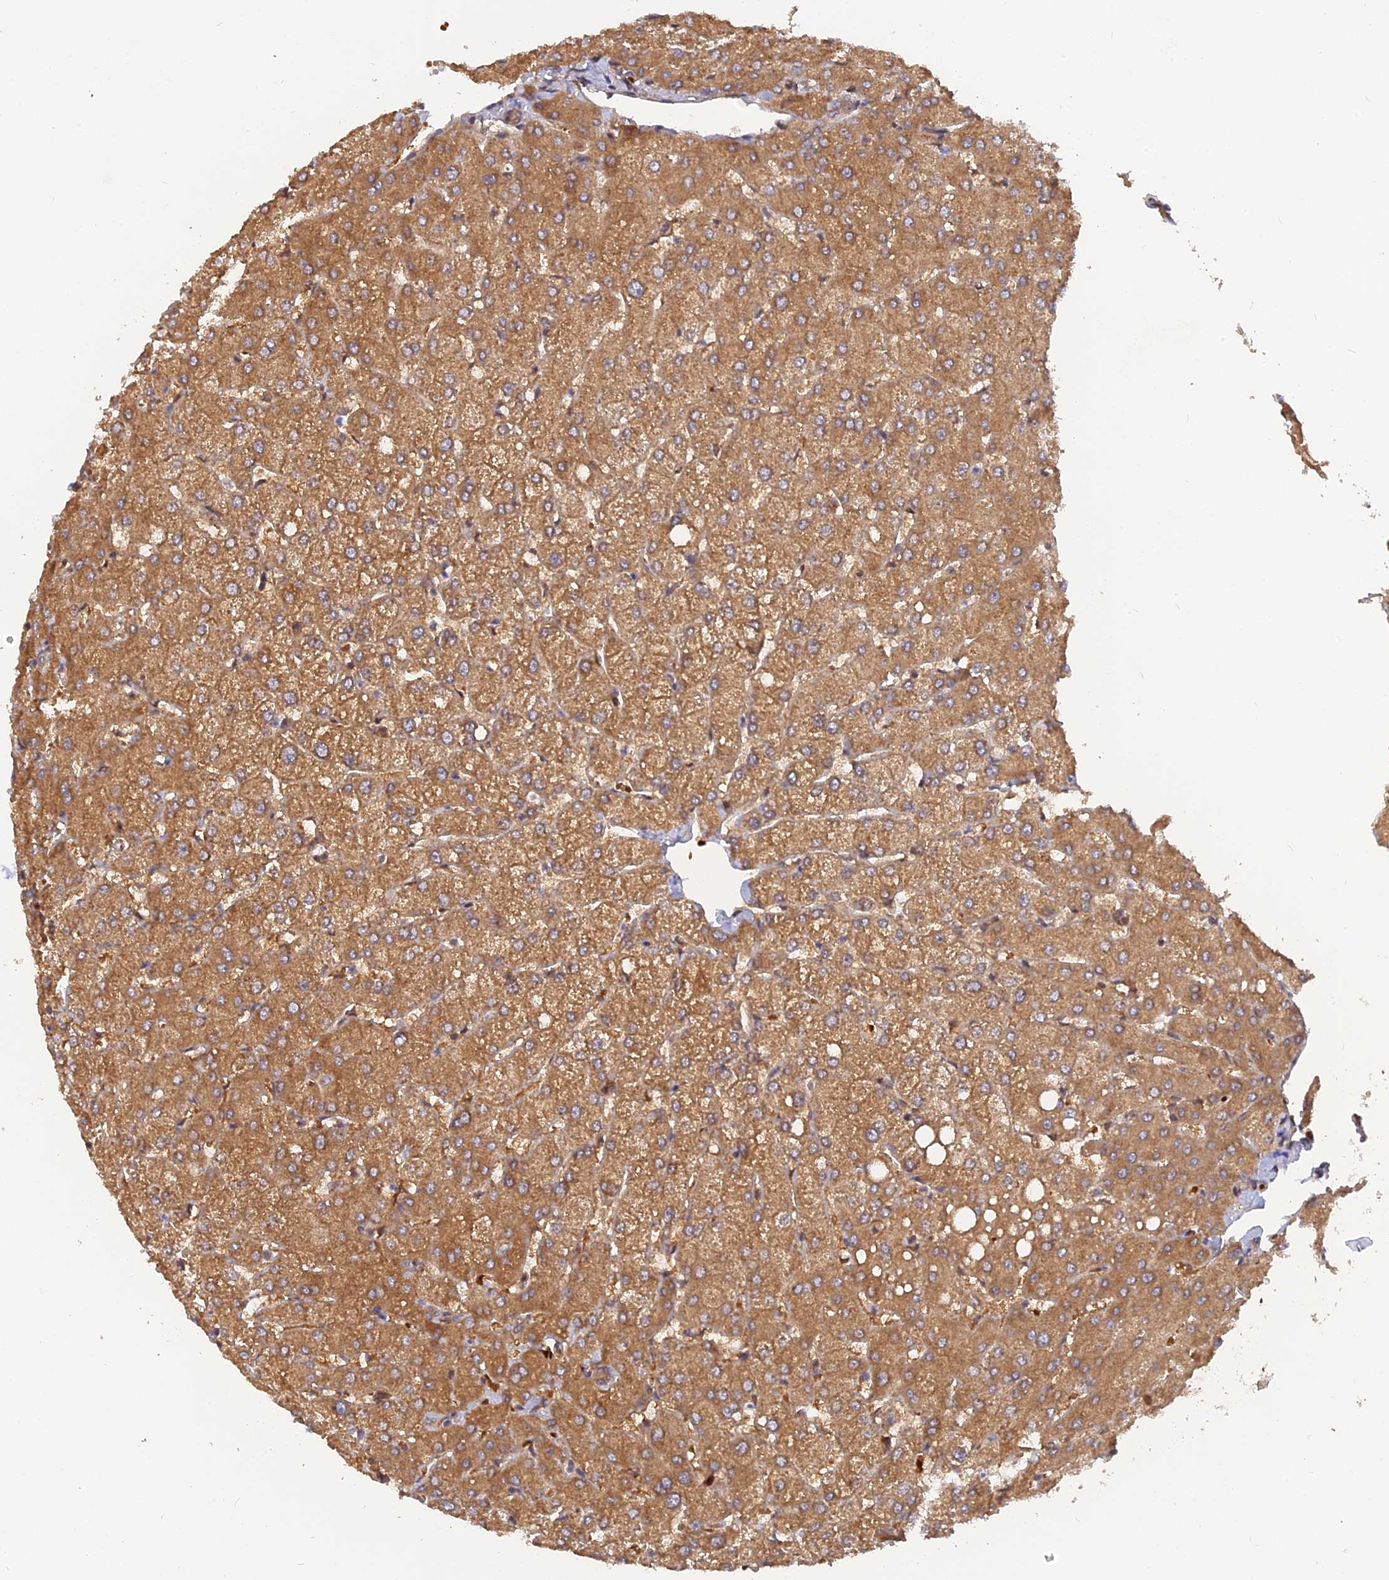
{"staining": {"intensity": "moderate", "quantity": ">75%", "location": "cytoplasmic/membranous"}, "tissue": "liver", "cell_type": "Cholangiocytes", "image_type": "normal", "snomed": [{"axis": "morphology", "description": "Normal tissue, NOS"}, {"axis": "topography", "description": "Liver"}], "caption": "An immunohistochemistry histopathology image of benign tissue is shown. Protein staining in brown shows moderate cytoplasmic/membranous positivity in liver within cholangiocytes.", "gene": "ARL2BP", "patient": {"sex": "female", "age": 54}}